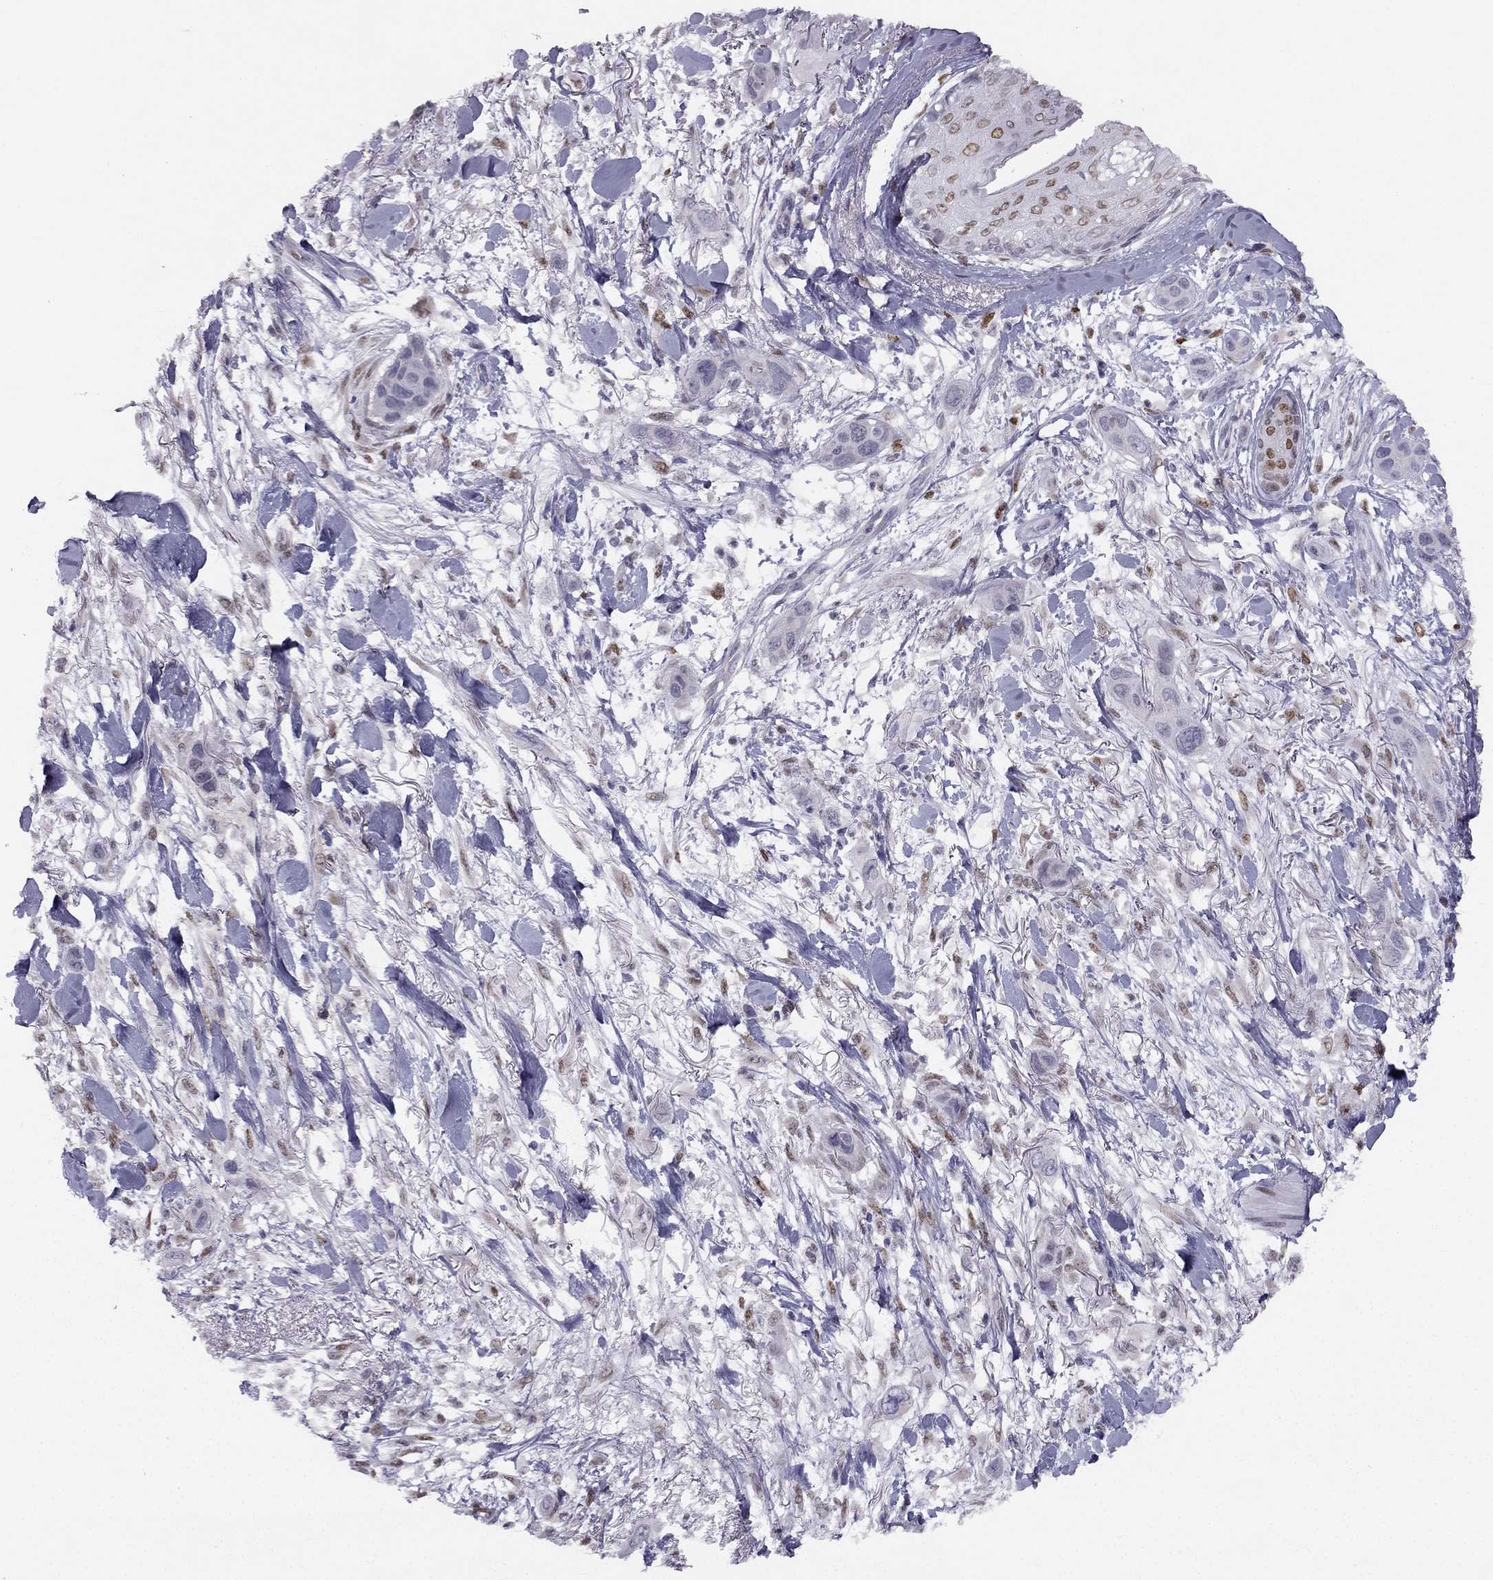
{"staining": {"intensity": "negative", "quantity": "none", "location": "none"}, "tissue": "skin cancer", "cell_type": "Tumor cells", "image_type": "cancer", "snomed": [{"axis": "morphology", "description": "Squamous cell carcinoma, NOS"}, {"axis": "topography", "description": "Skin"}], "caption": "IHC histopathology image of neoplastic tissue: human squamous cell carcinoma (skin) stained with DAB (3,3'-diaminobenzidine) reveals no significant protein positivity in tumor cells. Nuclei are stained in blue.", "gene": "TRPS1", "patient": {"sex": "male", "age": 79}}